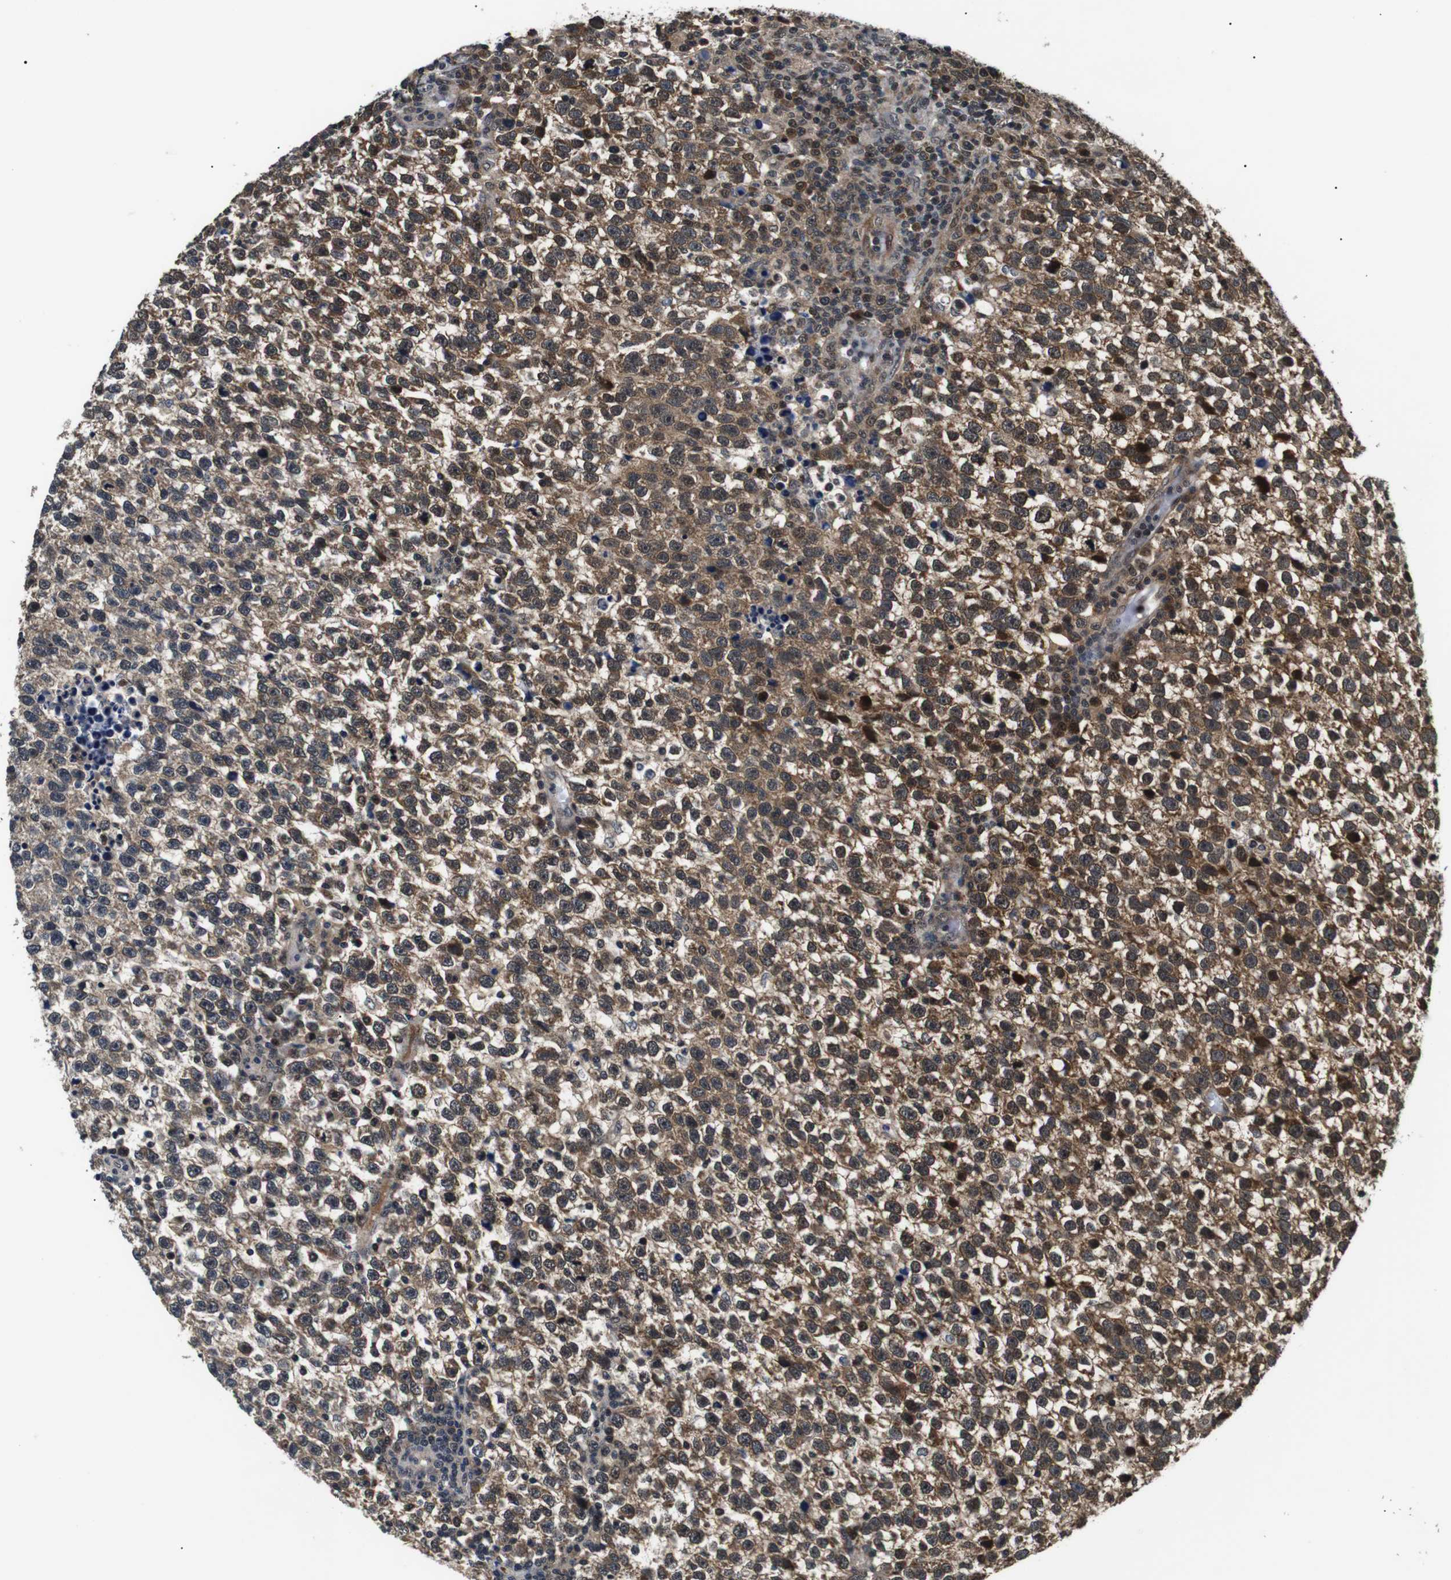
{"staining": {"intensity": "moderate", "quantity": ">75%", "location": "cytoplasmic/membranous,nuclear"}, "tissue": "testis cancer", "cell_type": "Tumor cells", "image_type": "cancer", "snomed": [{"axis": "morphology", "description": "Normal tissue, NOS"}, {"axis": "morphology", "description": "Seminoma, NOS"}, {"axis": "topography", "description": "Testis"}], "caption": "DAB (3,3'-diaminobenzidine) immunohistochemical staining of human testis cancer (seminoma) exhibits moderate cytoplasmic/membranous and nuclear protein positivity in about >75% of tumor cells. (DAB (3,3'-diaminobenzidine) IHC with brightfield microscopy, high magnification).", "gene": "SKP1", "patient": {"sex": "male", "age": 43}}